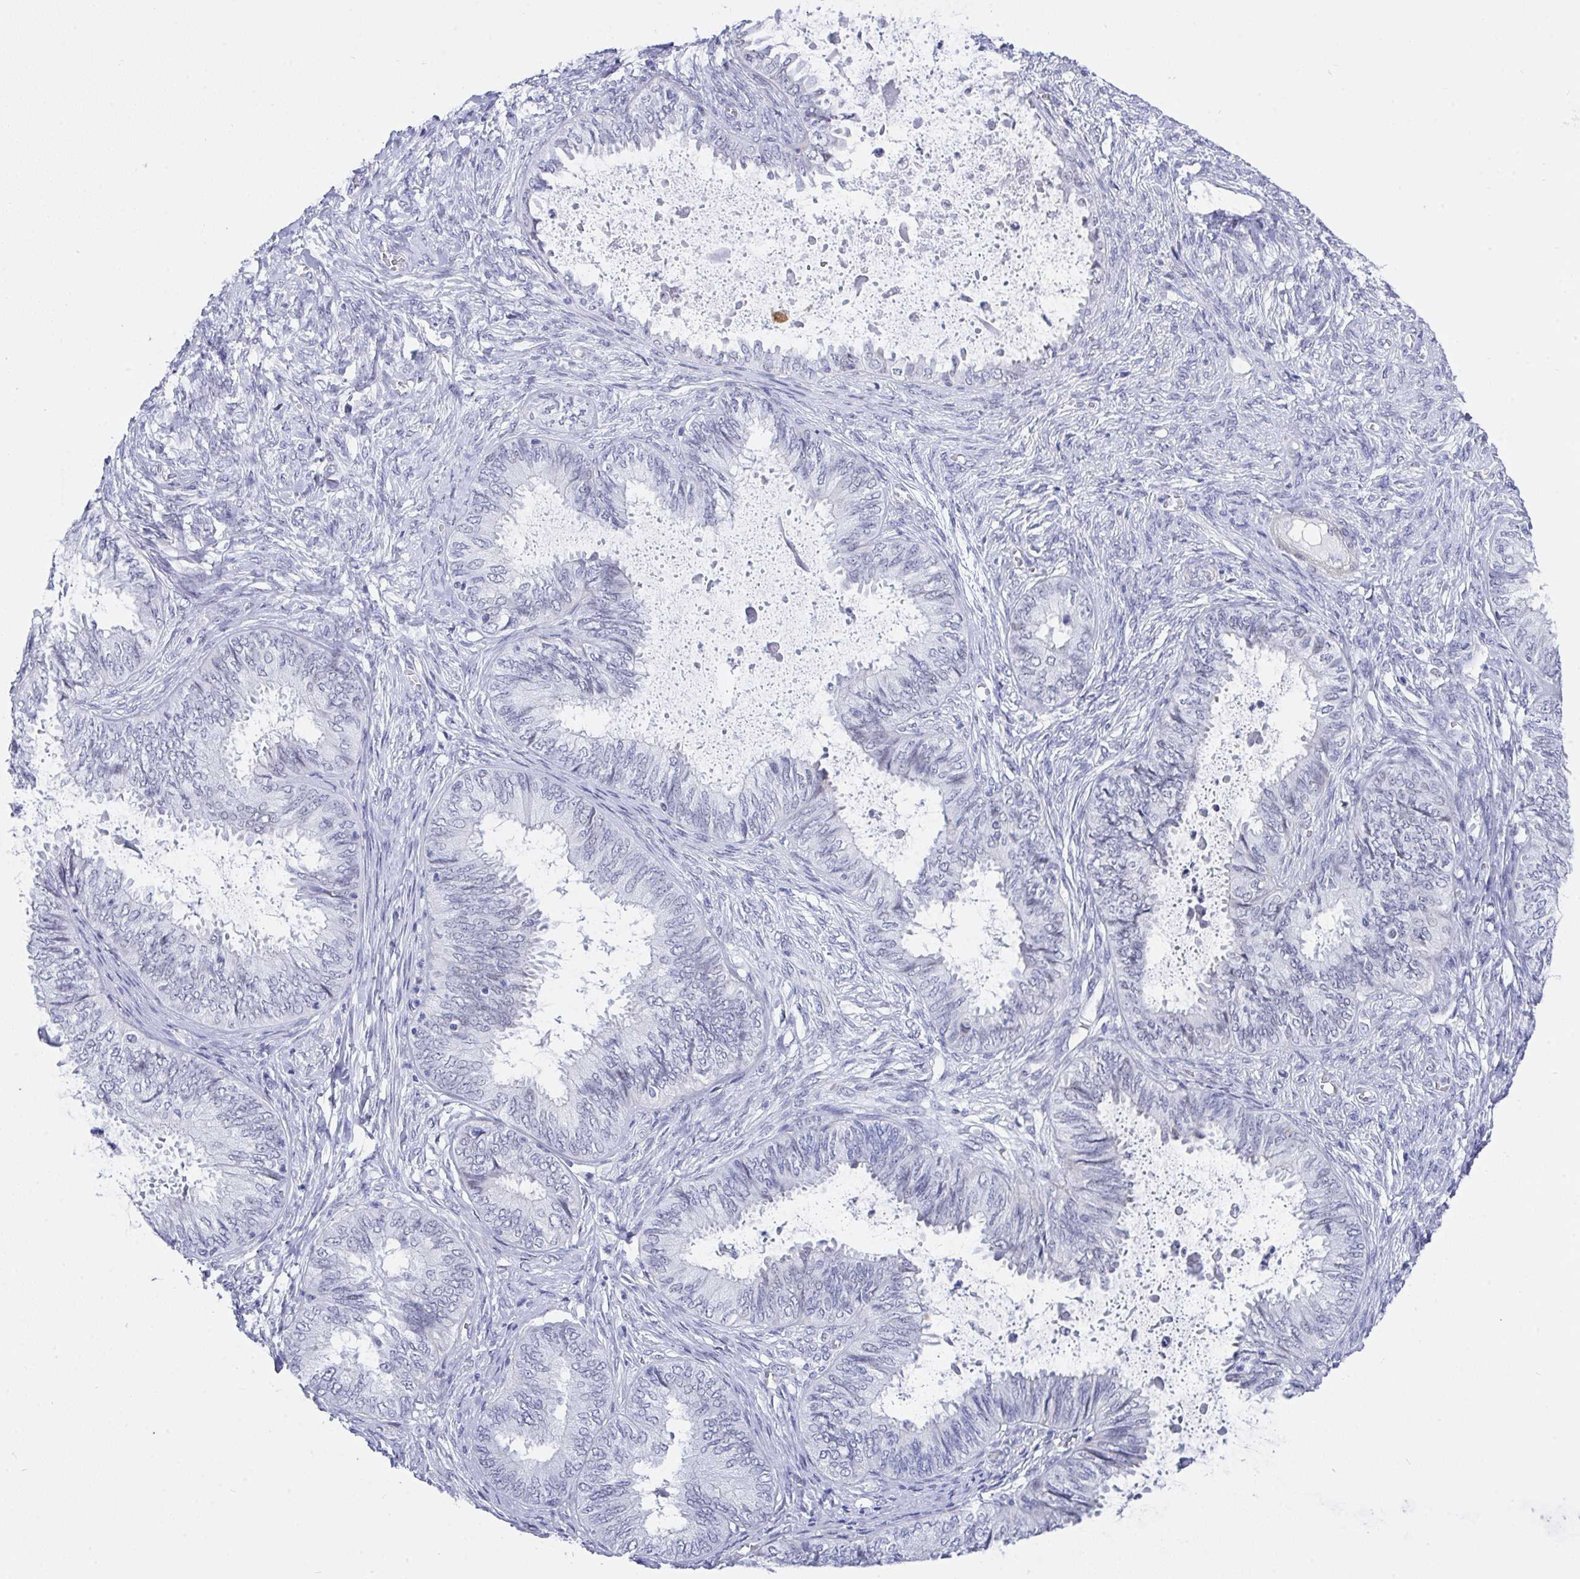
{"staining": {"intensity": "negative", "quantity": "none", "location": "none"}, "tissue": "ovarian cancer", "cell_type": "Tumor cells", "image_type": "cancer", "snomed": [{"axis": "morphology", "description": "Carcinoma, endometroid"}, {"axis": "topography", "description": "Ovary"}], "caption": "Immunohistochemistry (IHC) of human ovarian cancer (endometroid carcinoma) exhibits no expression in tumor cells.", "gene": "FBXL22", "patient": {"sex": "female", "age": 70}}